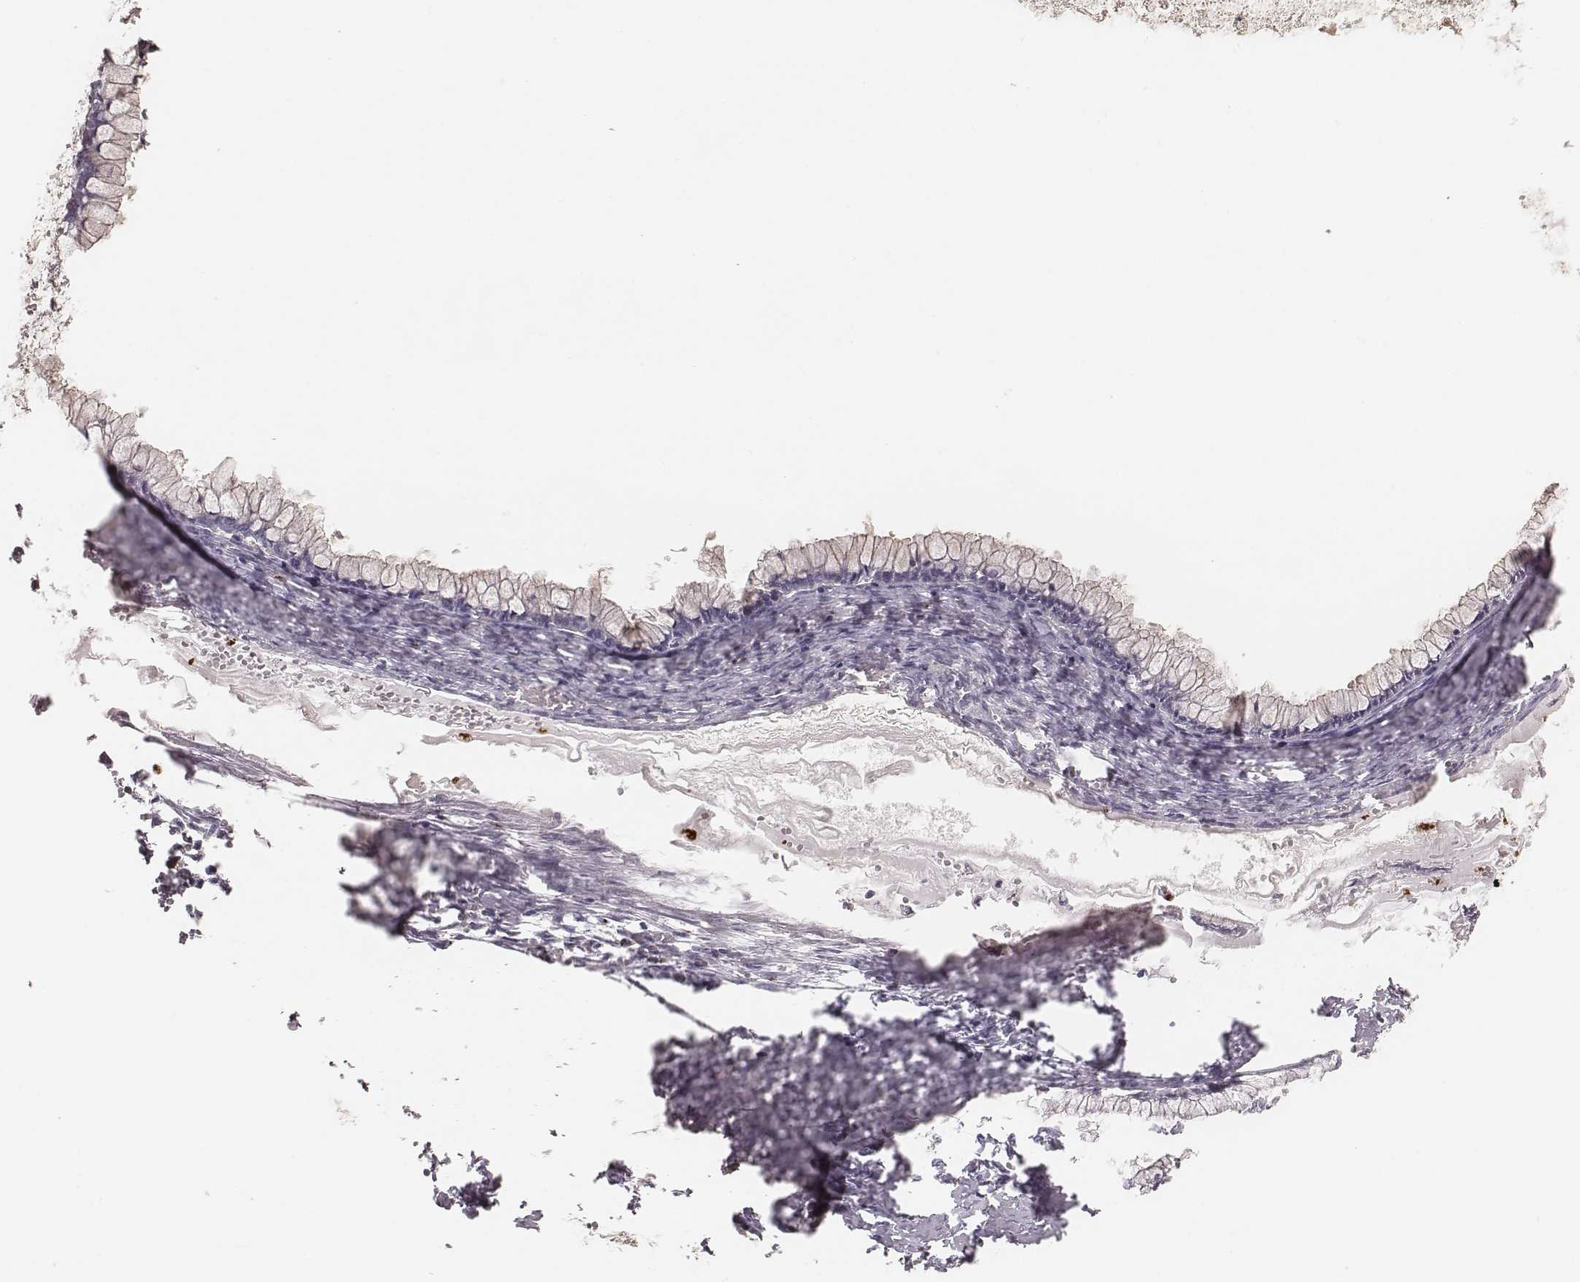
{"staining": {"intensity": "negative", "quantity": "none", "location": "none"}, "tissue": "ovarian cancer", "cell_type": "Tumor cells", "image_type": "cancer", "snomed": [{"axis": "morphology", "description": "Cystadenocarcinoma, mucinous, NOS"}, {"axis": "topography", "description": "Ovary"}], "caption": "A histopathology image of human ovarian mucinous cystadenocarcinoma is negative for staining in tumor cells.", "gene": "ABCA7", "patient": {"sex": "female", "age": 67}}